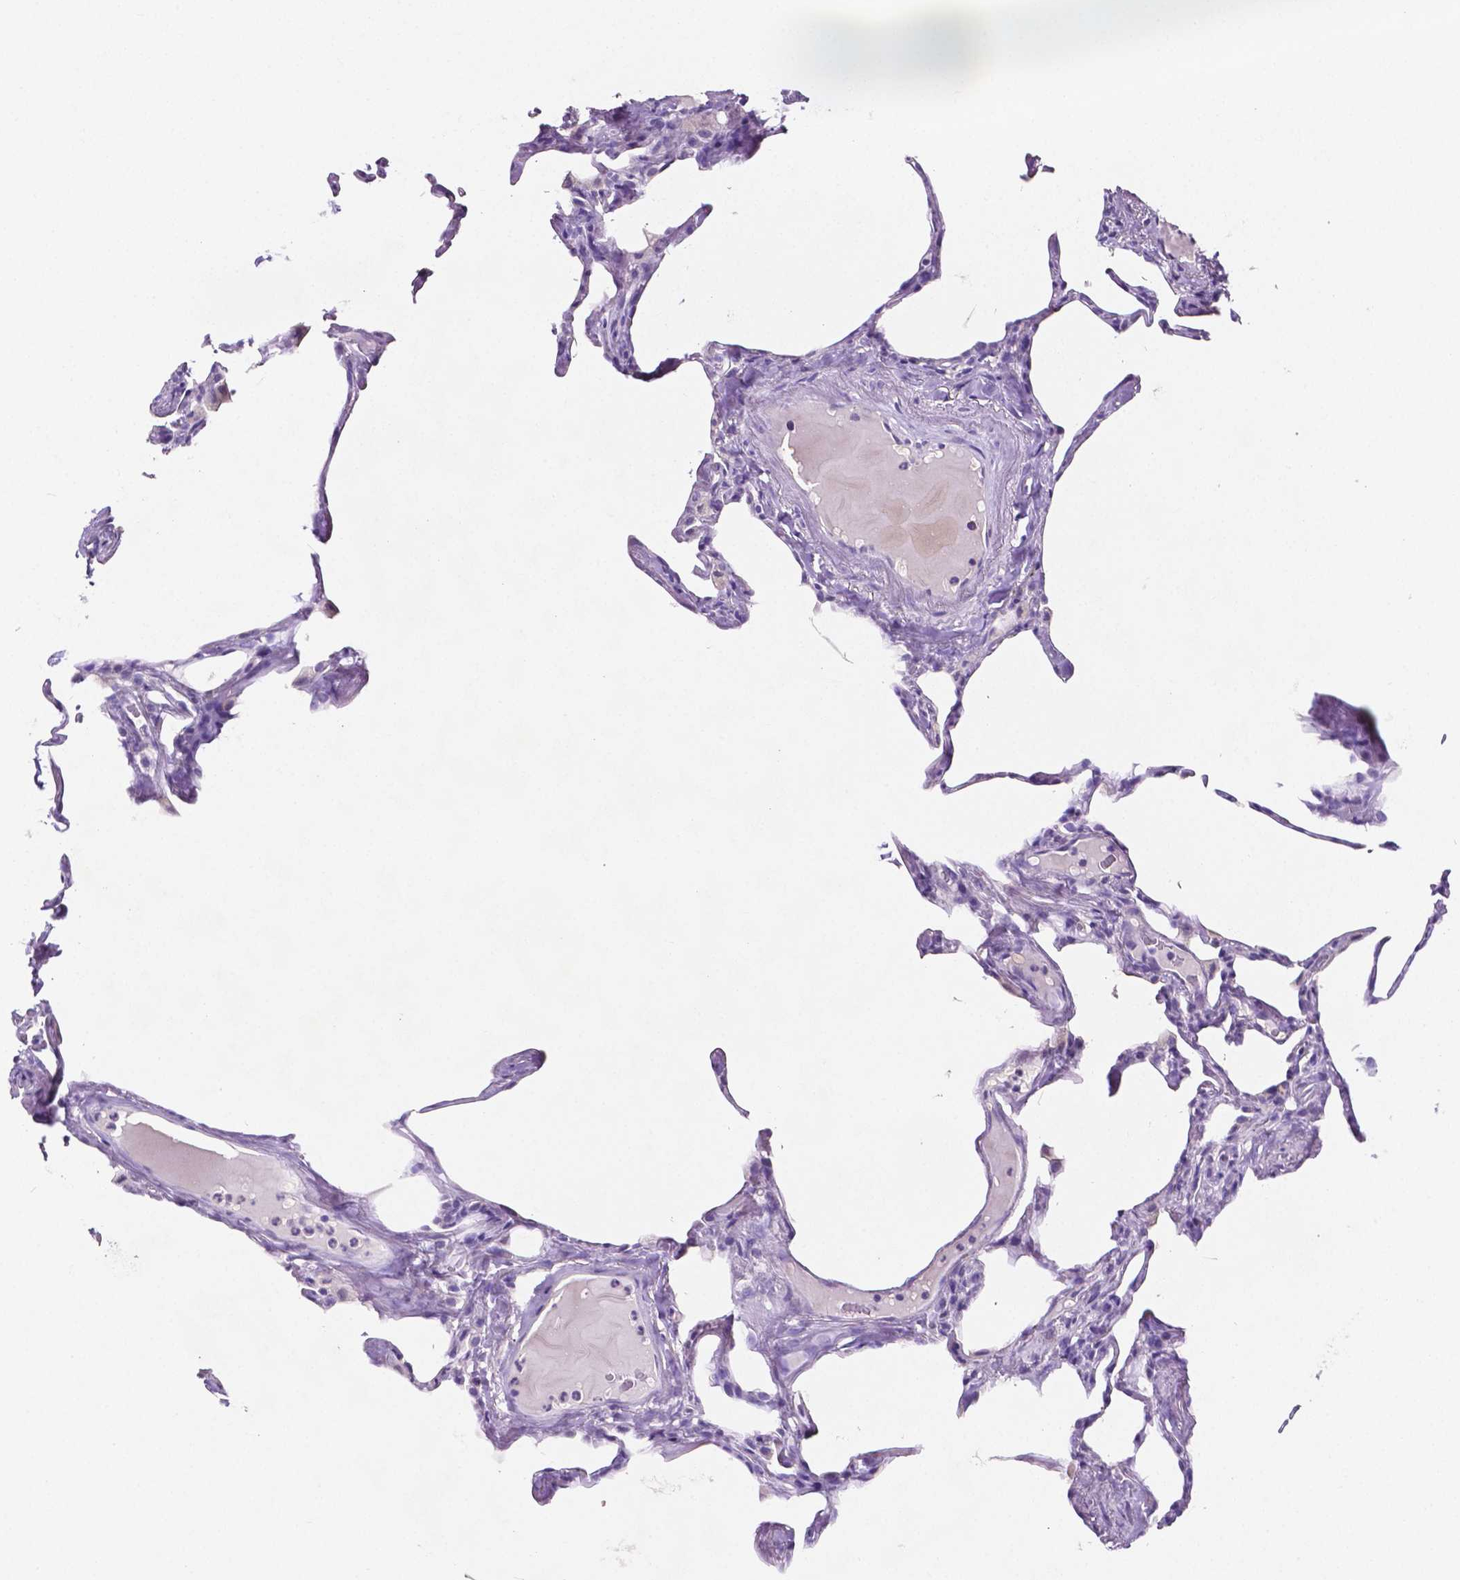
{"staining": {"intensity": "negative", "quantity": "none", "location": "none"}, "tissue": "lung", "cell_type": "Alveolar cells", "image_type": "normal", "snomed": [{"axis": "morphology", "description": "Normal tissue, NOS"}, {"axis": "topography", "description": "Lung"}], "caption": "High magnification brightfield microscopy of normal lung stained with DAB (3,3'-diaminobenzidine) (brown) and counterstained with hematoxylin (blue): alveolar cells show no significant staining. (DAB immunohistochemistry, high magnification).", "gene": "SLC22A2", "patient": {"sex": "male", "age": 65}}